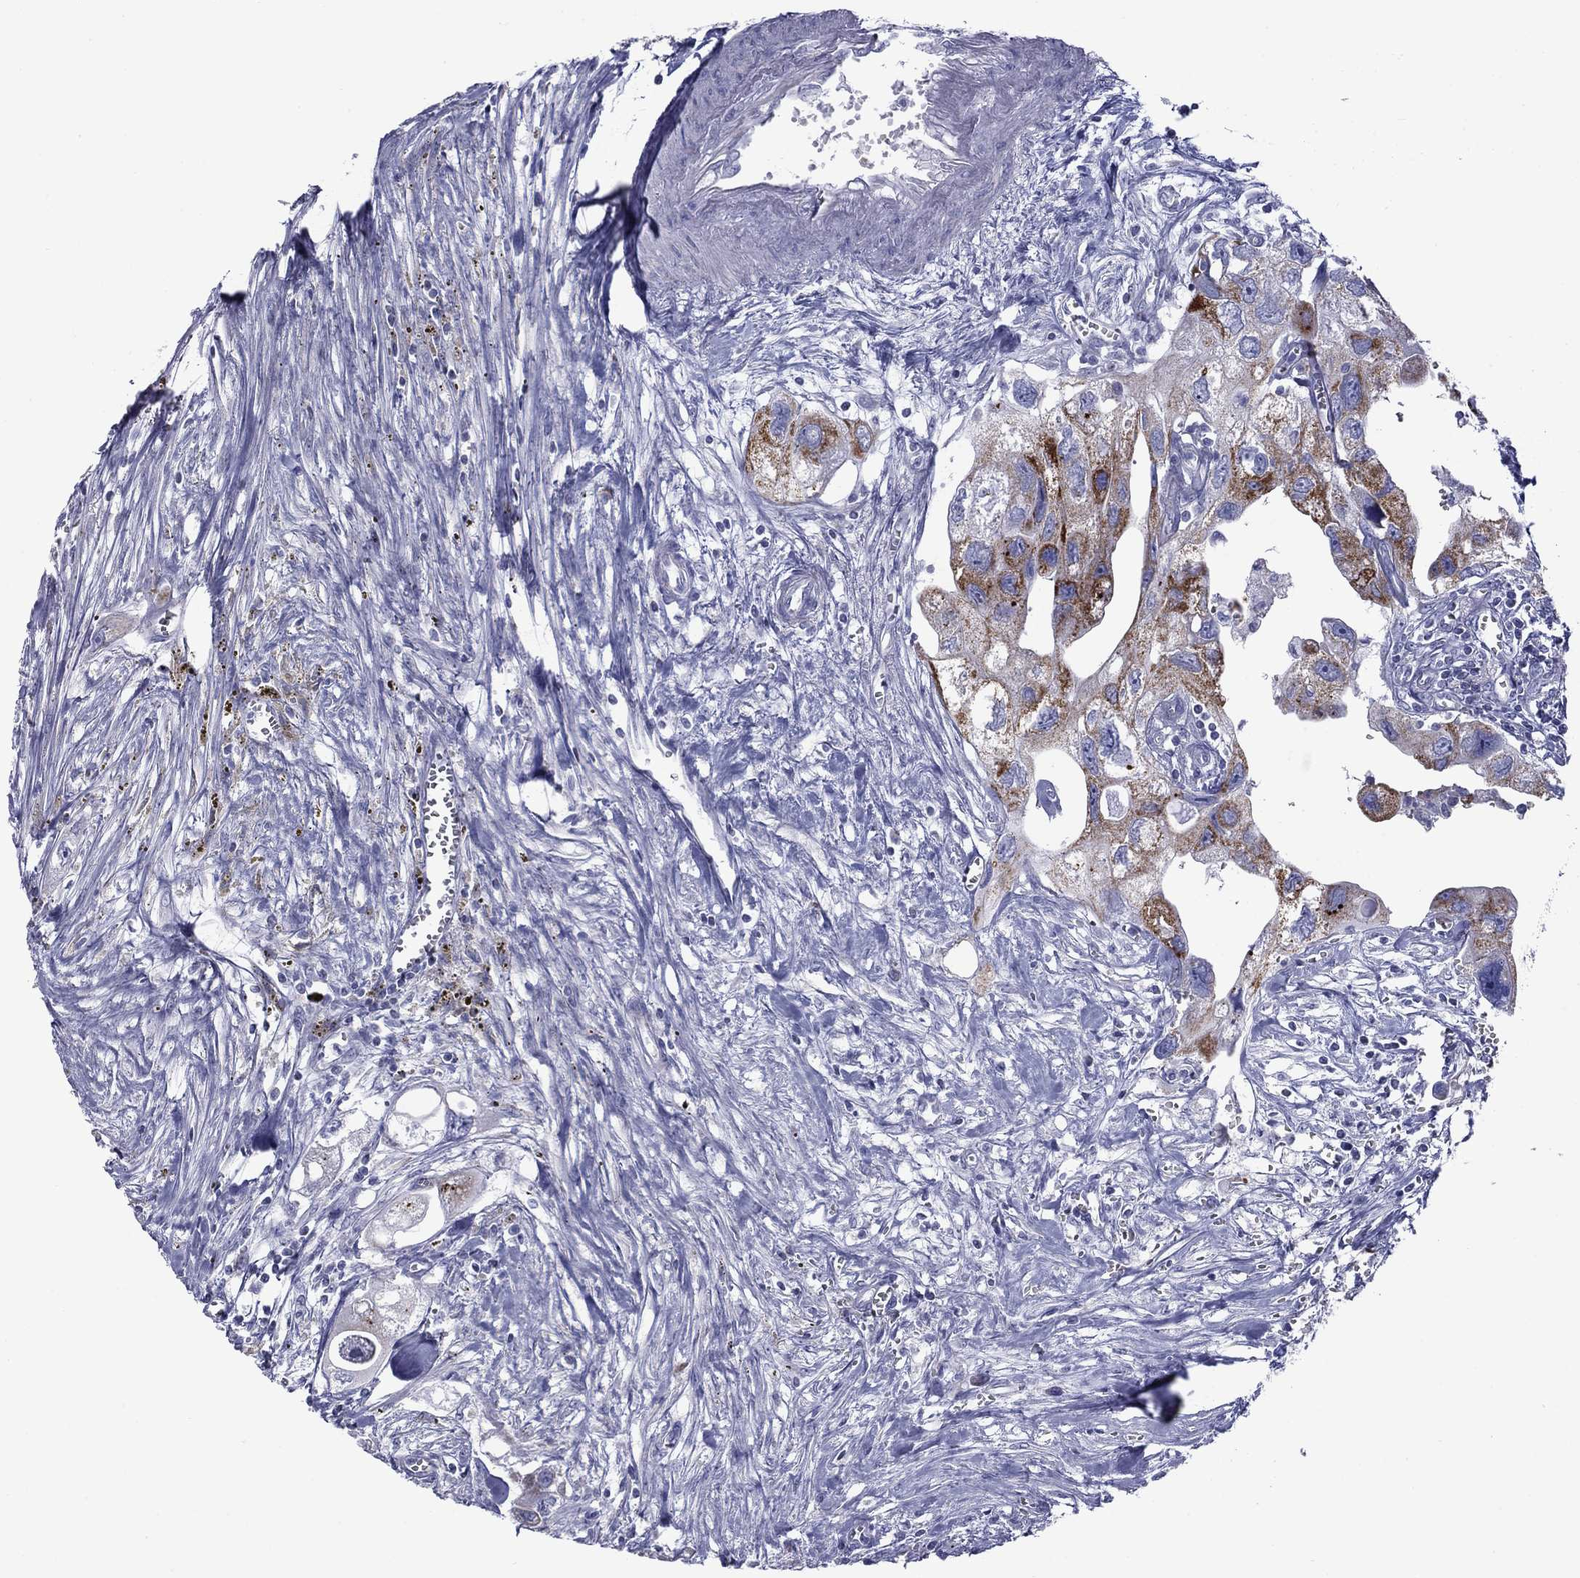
{"staining": {"intensity": "strong", "quantity": "<25%", "location": "cytoplasmic/membranous"}, "tissue": "urothelial cancer", "cell_type": "Tumor cells", "image_type": "cancer", "snomed": [{"axis": "morphology", "description": "Urothelial carcinoma, High grade"}, {"axis": "topography", "description": "Urinary bladder"}], "caption": "A high-resolution micrograph shows immunohistochemistry (IHC) staining of urothelial cancer, which exhibits strong cytoplasmic/membranous expression in approximately <25% of tumor cells.", "gene": "ACADSB", "patient": {"sex": "male", "age": 59}}